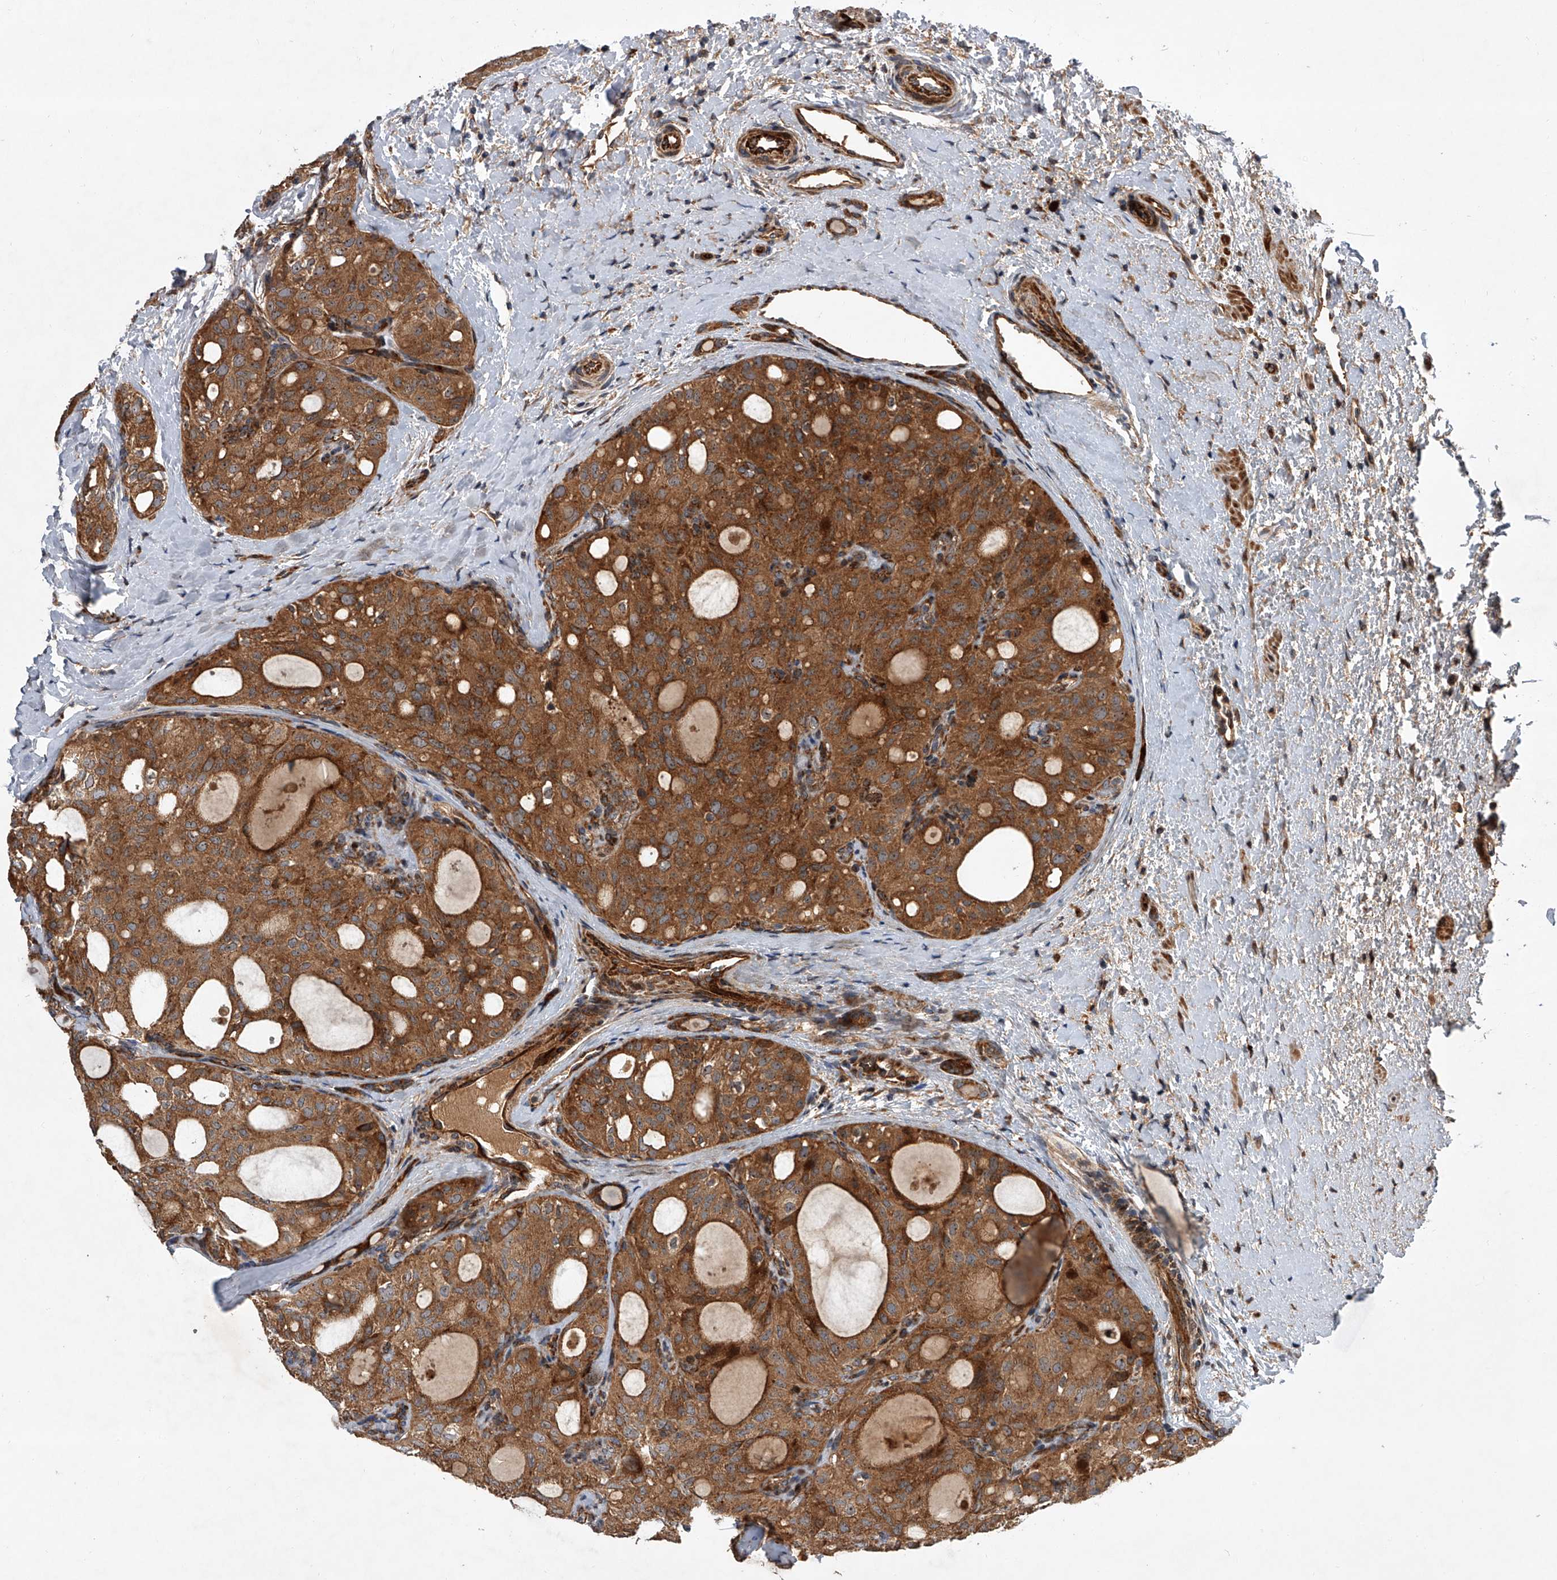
{"staining": {"intensity": "moderate", "quantity": ">75%", "location": "cytoplasmic/membranous"}, "tissue": "thyroid cancer", "cell_type": "Tumor cells", "image_type": "cancer", "snomed": [{"axis": "morphology", "description": "Follicular adenoma carcinoma, NOS"}, {"axis": "topography", "description": "Thyroid gland"}], "caption": "Immunohistochemical staining of human follicular adenoma carcinoma (thyroid) displays medium levels of moderate cytoplasmic/membranous protein expression in approximately >75% of tumor cells.", "gene": "USP47", "patient": {"sex": "male", "age": 75}}